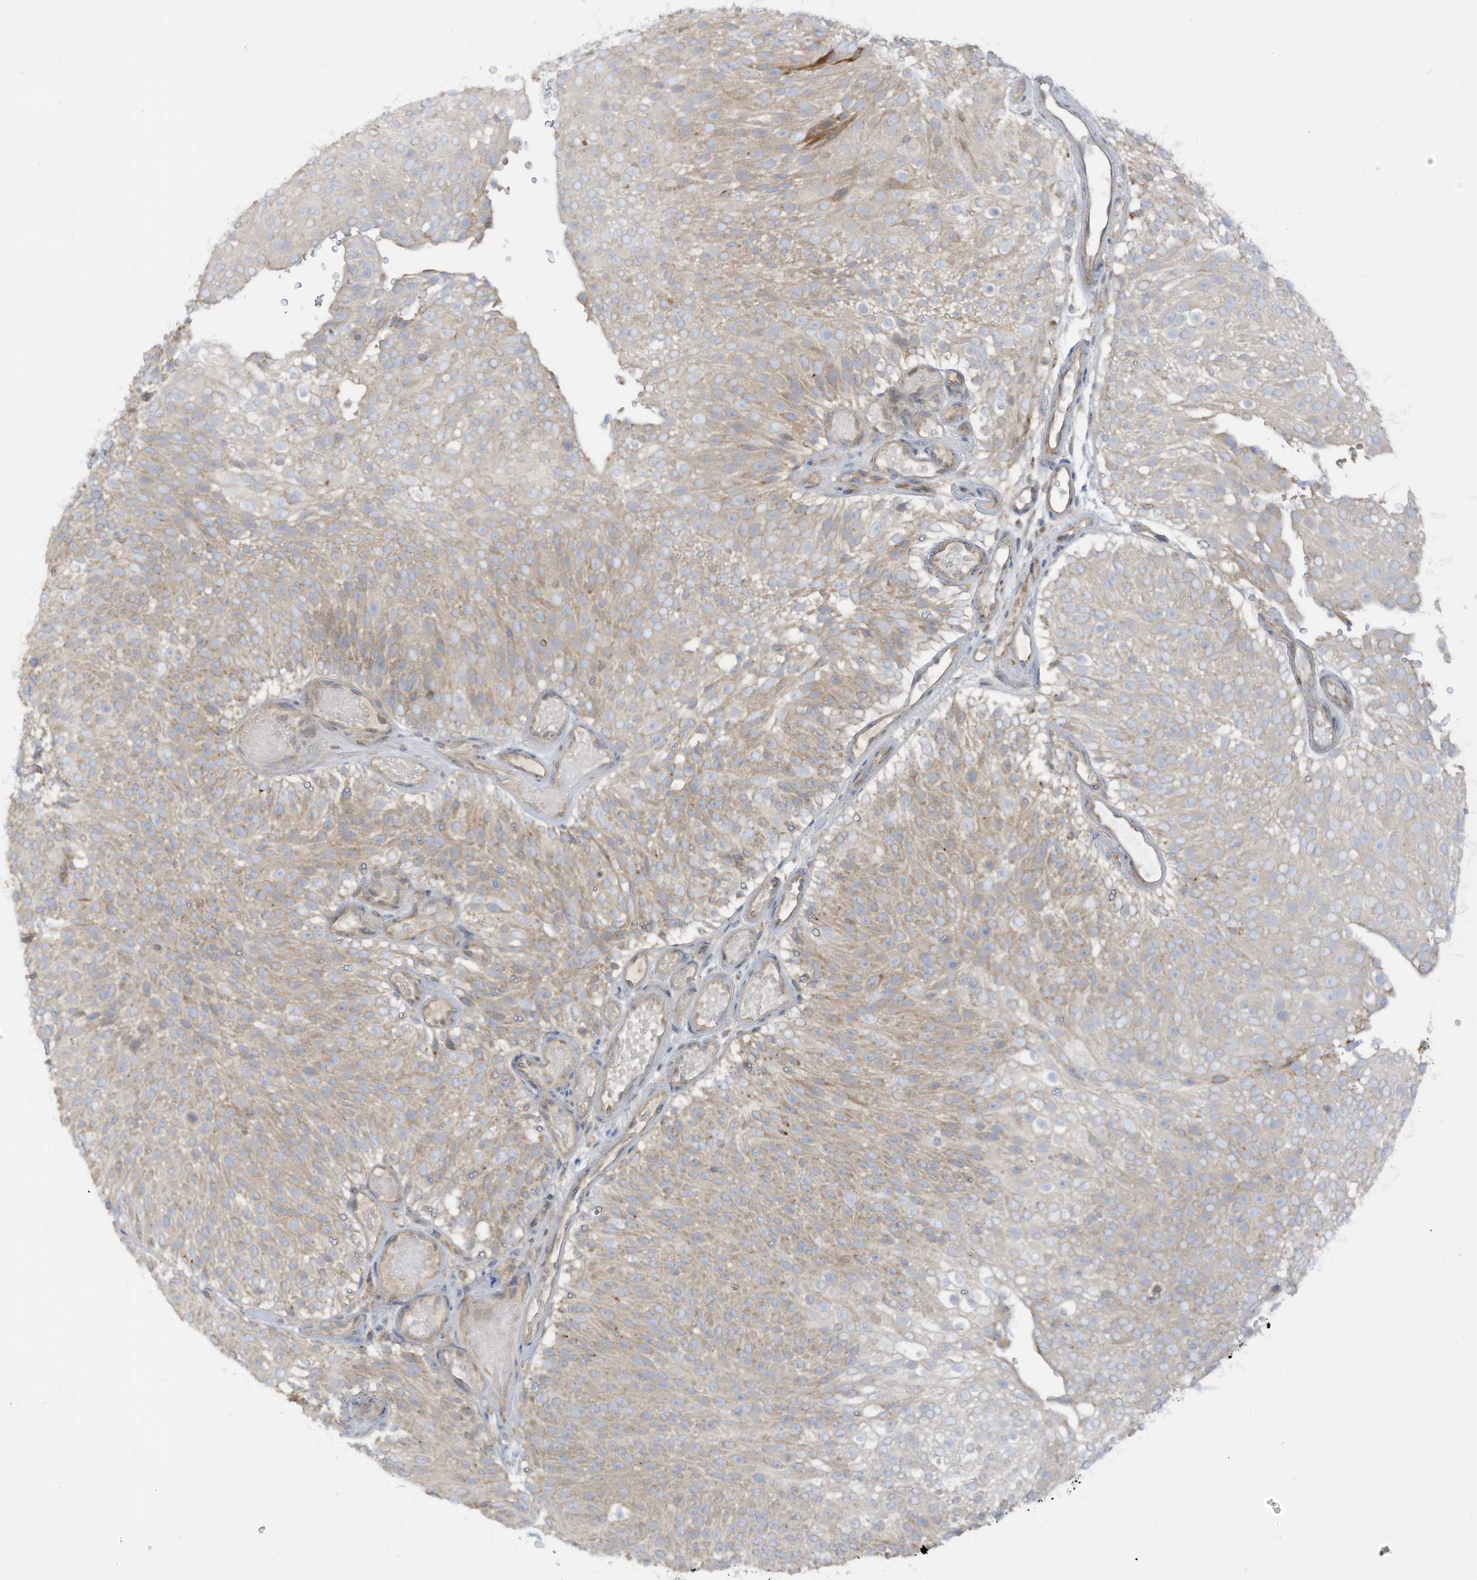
{"staining": {"intensity": "weak", "quantity": "<25%", "location": "cytoplasmic/membranous"}, "tissue": "urothelial cancer", "cell_type": "Tumor cells", "image_type": "cancer", "snomed": [{"axis": "morphology", "description": "Urothelial carcinoma, Low grade"}, {"axis": "topography", "description": "Urinary bladder"}], "caption": "There is no significant positivity in tumor cells of low-grade urothelial carcinoma.", "gene": "LRRN2", "patient": {"sex": "male", "age": 78}}